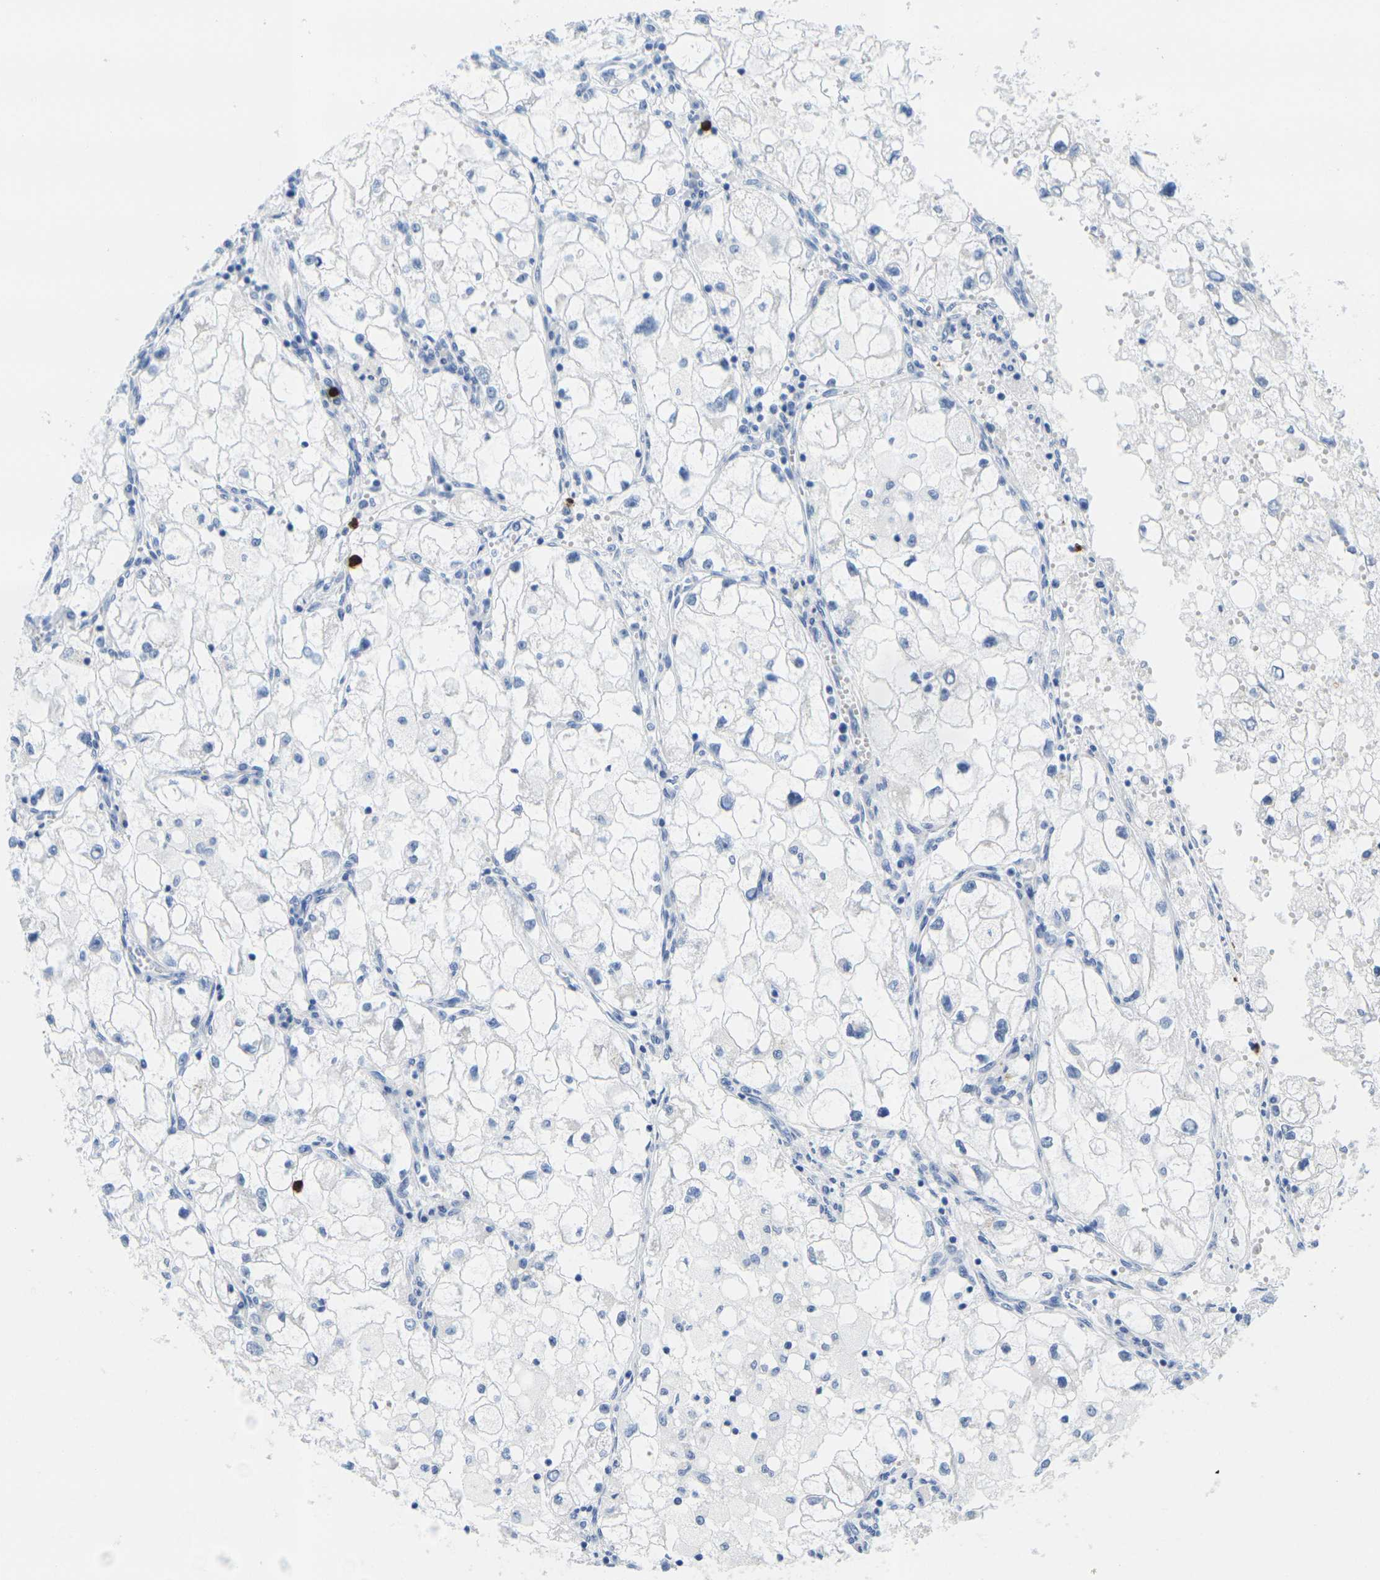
{"staining": {"intensity": "negative", "quantity": "none", "location": "none"}, "tissue": "renal cancer", "cell_type": "Tumor cells", "image_type": "cancer", "snomed": [{"axis": "morphology", "description": "Adenocarcinoma, NOS"}, {"axis": "topography", "description": "Kidney"}], "caption": "High power microscopy histopathology image of an immunohistochemistry photomicrograph of renal adenocarcinoma, revealing no significant expression in tumor cells.", "gene": "GPR15", "patient": {"sex": "female", "age": 70}}